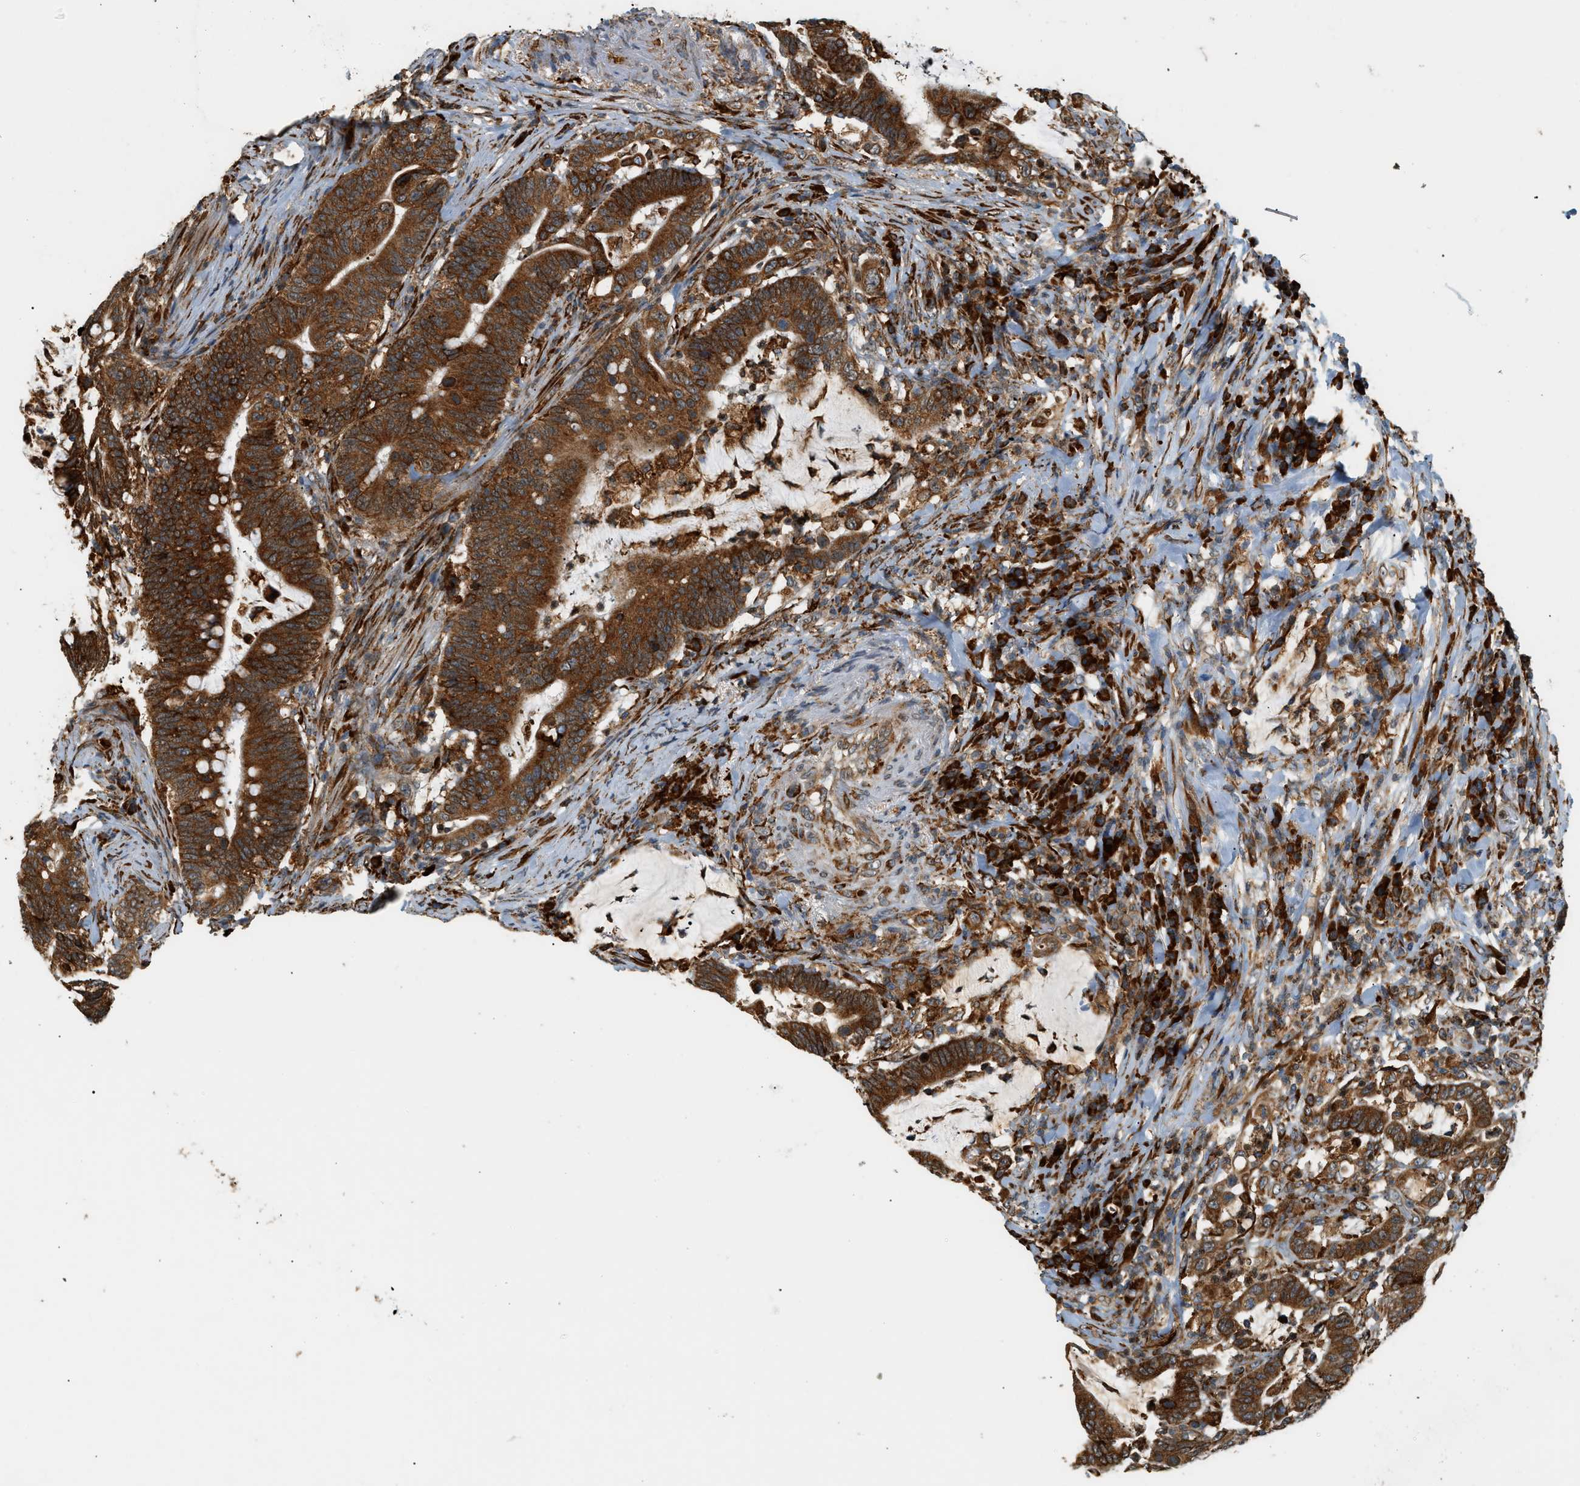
{"staining": {"intensity": "strong", "quantity": ">75%", "location": "cytoplasmic/membranous"}, "tissue": "colorectal cancer", "cell_type": "Tumor cells", "image_type": "cancer", "snomed": [{"axis": "morphology", "description": "Normal tissue, NOS"}, {"axis": "morphology", "description": "Adenocarcinoma, NOS"}, {"axis": "topography", "description": "Colon"}], "caption": "High-power microscopy captured an immunohistochemistry (IHC) micrograph of adenocarcinoma (colorectal), revealing strong cytoplasmic/membranous positivity in about >75% of tumor cells.", "gene": "SEMA4D", "patient": {"sex": "female", "age": 66}}